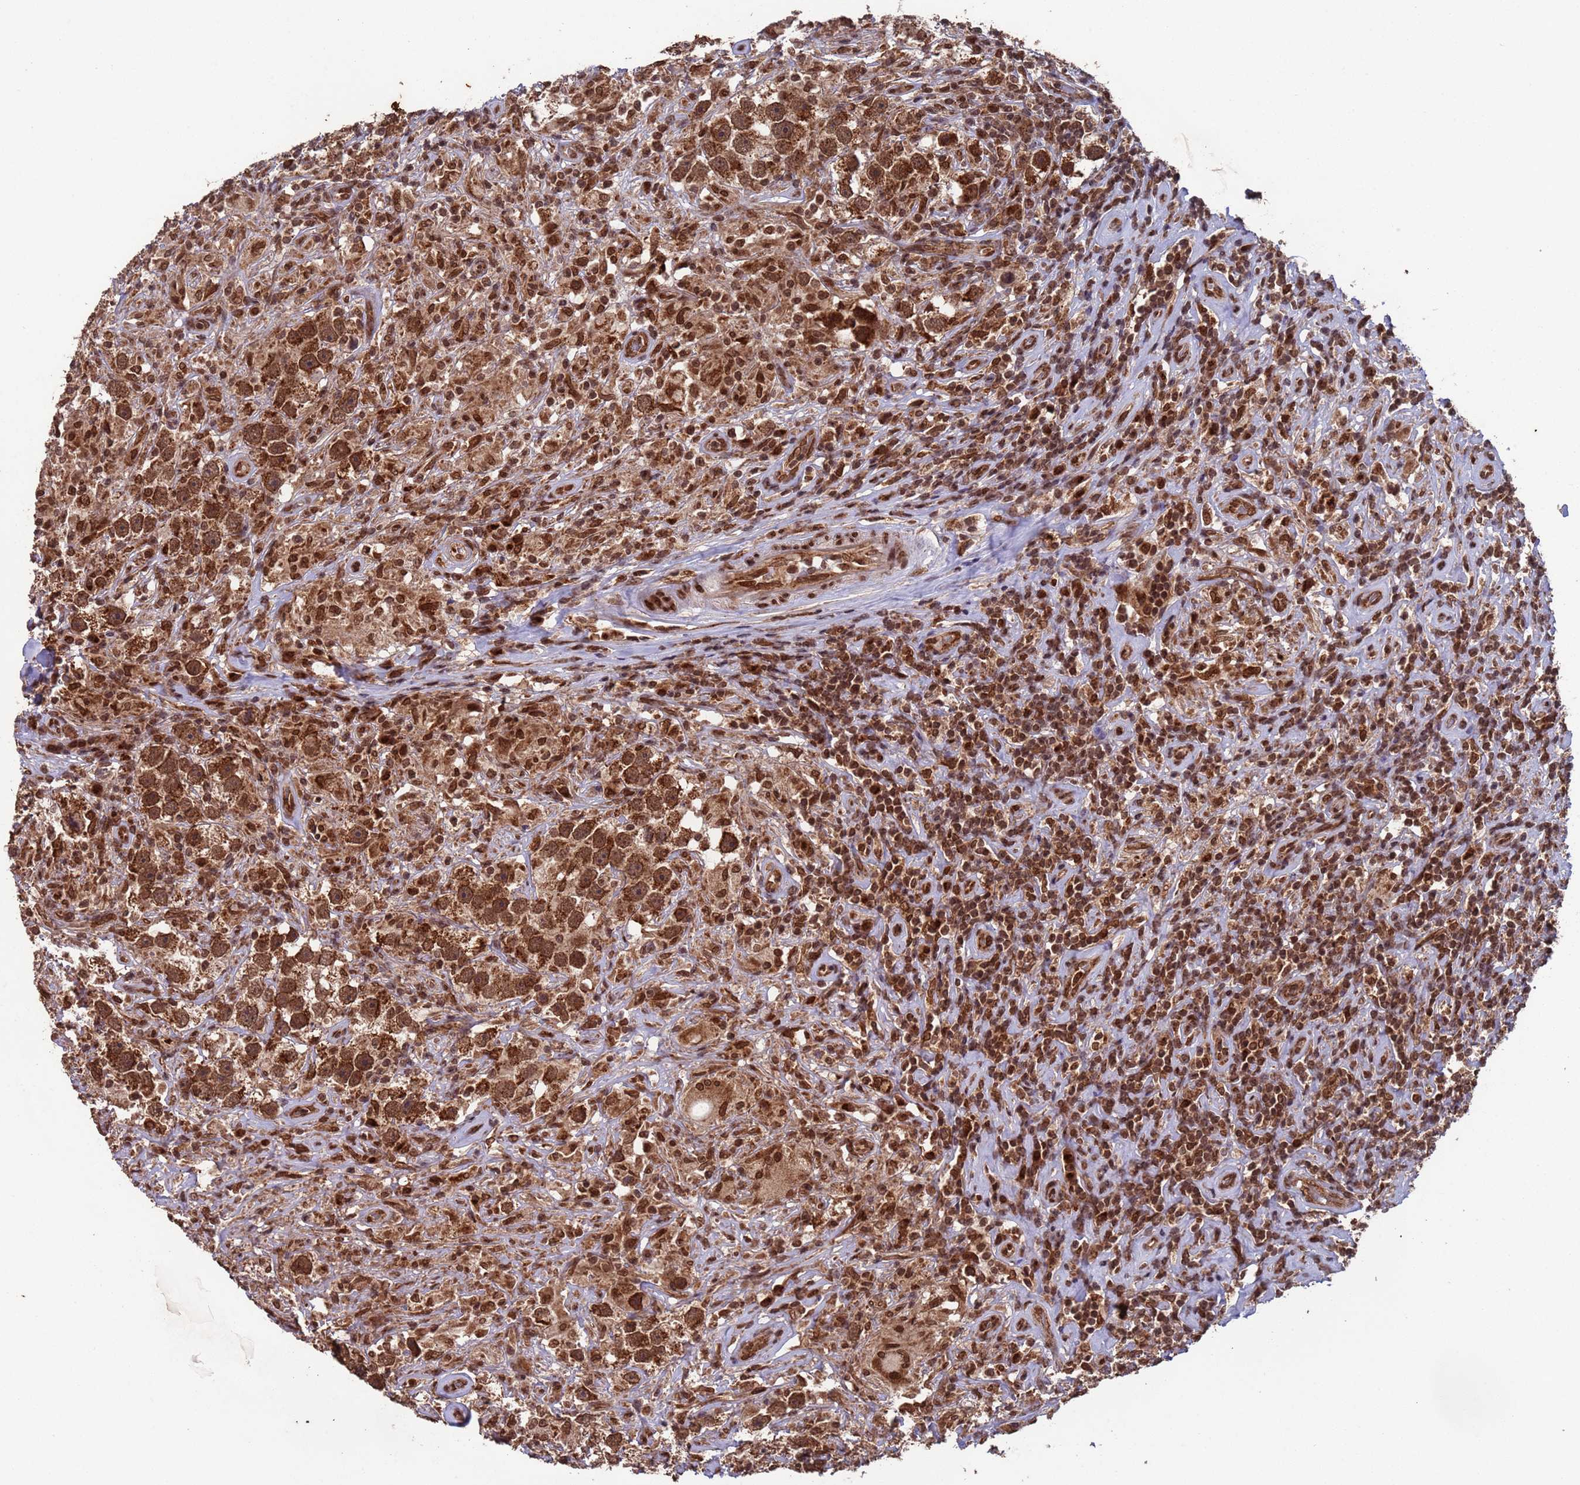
{"staining": {"intensity": "strong", "quantity": ">75%", "location": "cytoplasmic/membranous"}, "tissue": "testis cancer", "cell_type": "Tumor cells", "image_type": "cancer", "snomed": [{"axis": "morphology", "description": "Seminoma, NOS"}, {"axis": "topography", "description": "Testis"}], "caption": "The image exhibits immunohistochemical staining of testis seminoma. There is strong cytoplasmic/membranous staining is seen in about >75% of tumor cells.", "gene": "FUBP3", "patient": {"sex": "male", "age": 49}}